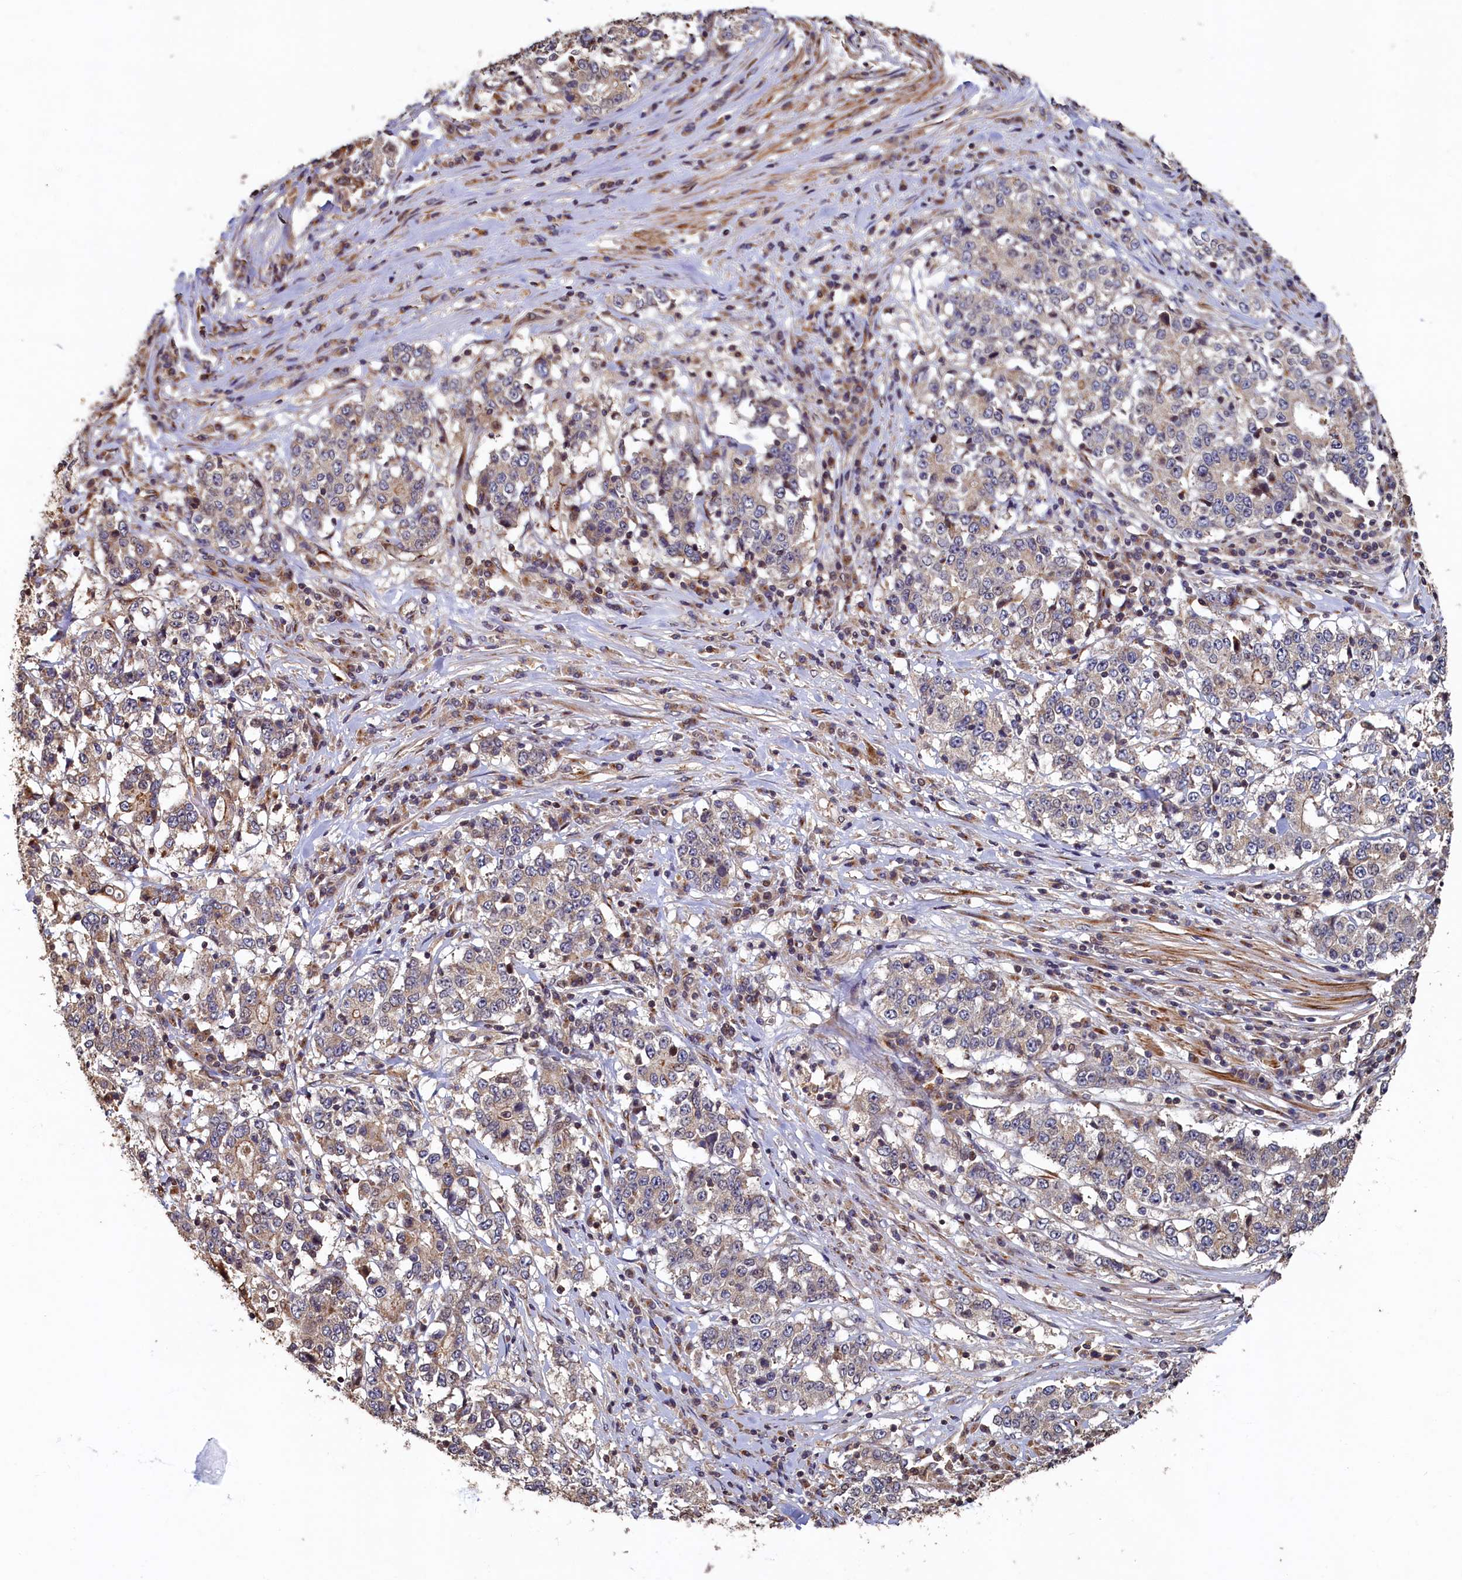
{"staining": {"intensity": "weak", "quantity": "<25%", "location": "cytoplasmic/membranous"}, "tissue": "stomach cancer", "cell_type": "Tumor cells", "image_type": "cancer", "snomed": [{"axis": "morphology", "description": "Adenocarcinoma, NOS"}, {"axis": "topography", "description": "Stomach"}], "caption": "This is an immunohistochemistry (IHC) image of stomach adenocarcinoma. There is no staining in tumor cells.", "gene": "TMEM181", "patient": {"sex": "male", "age": 59}}